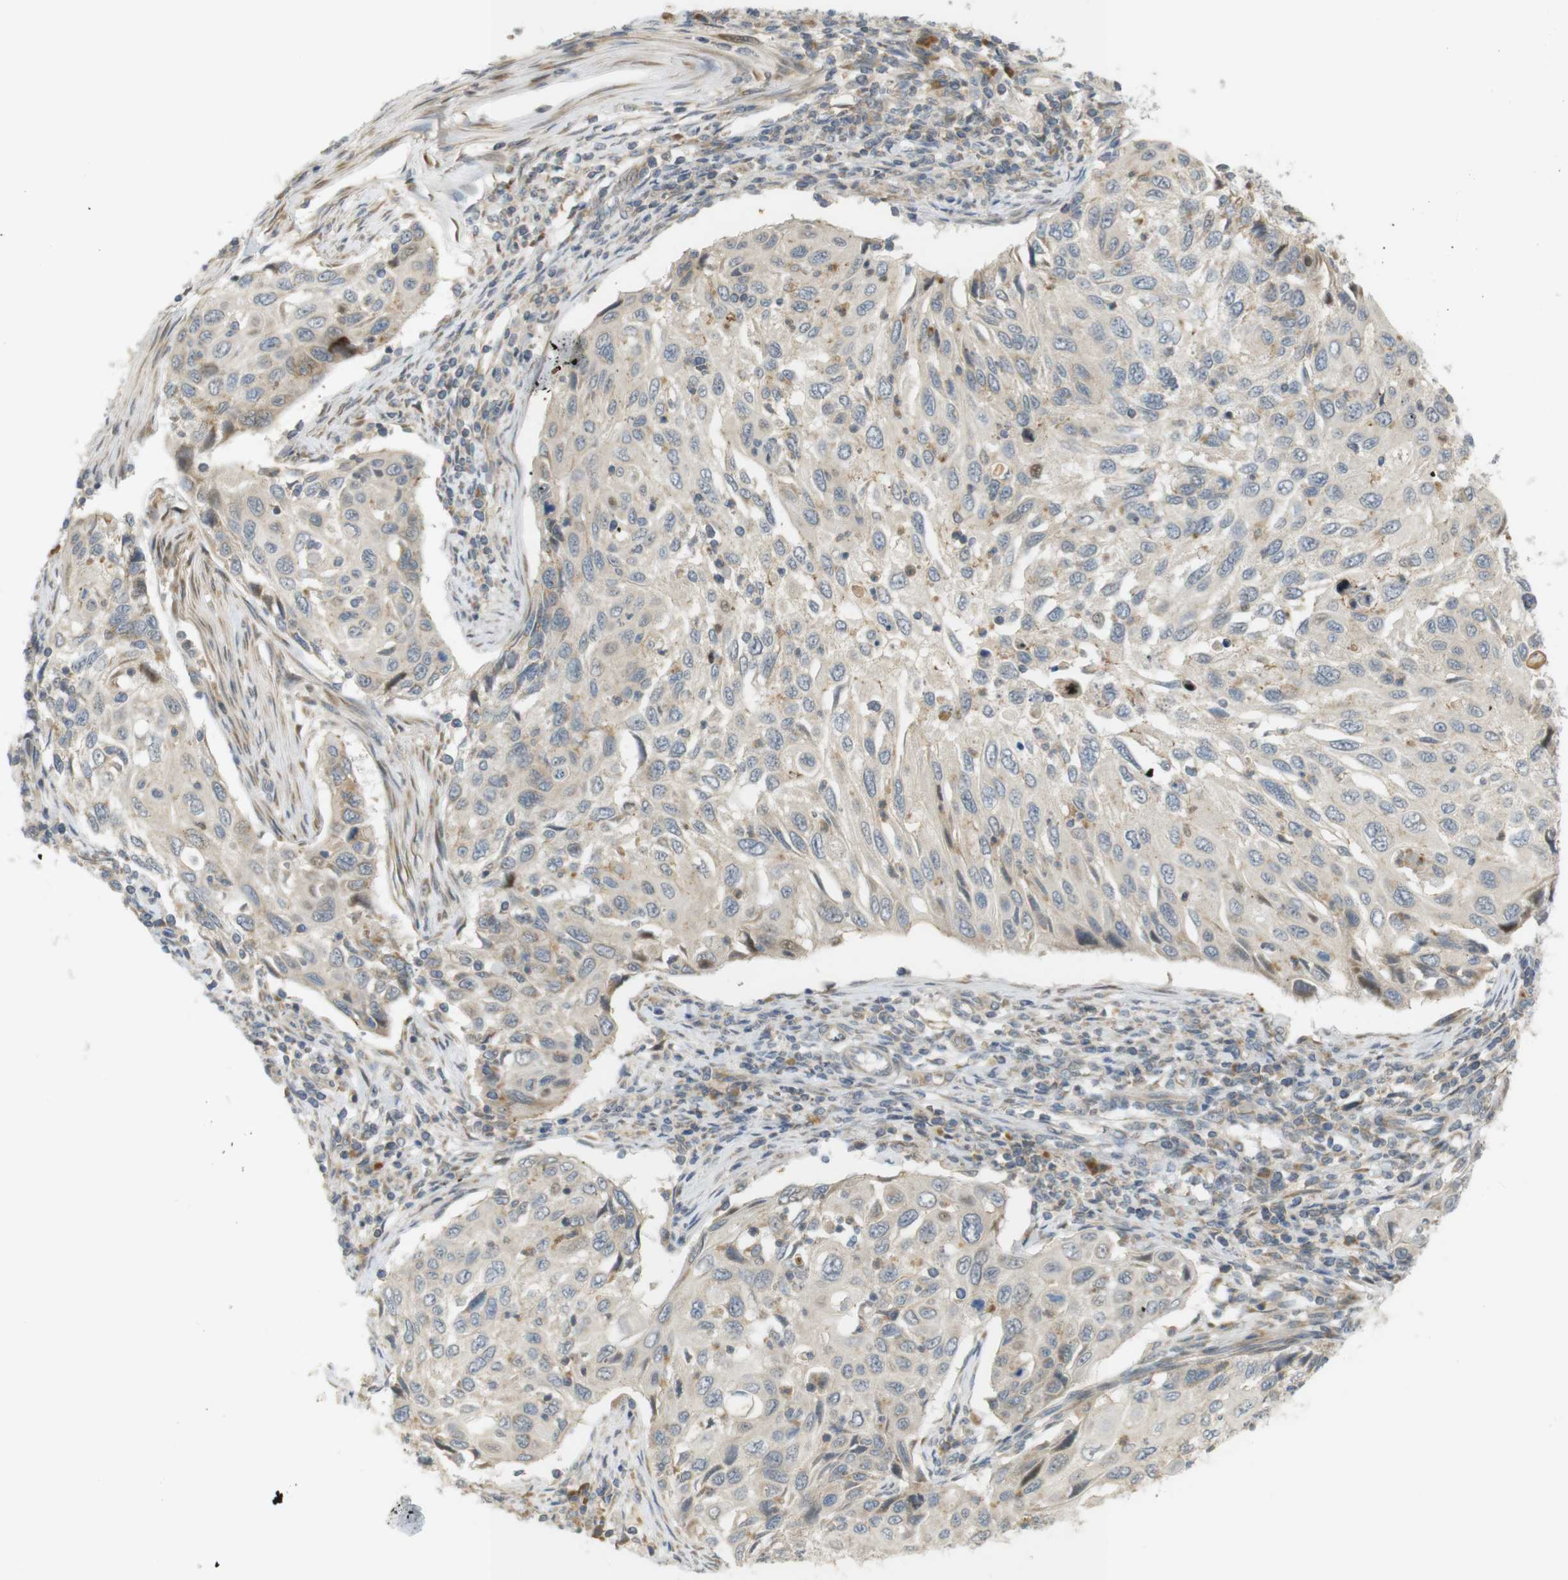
{"staining": {"intensity": "negative", "quantity": "none", "location": "none"}, "tissue": "cervical cancer", "cell_type": "Tumor cells", "image_type": "cancer", "snomed": [{"axis": "morphology", "description": "Squamous cell carcinoma, NOS"}, {"axis": "topography", "description": "Cervix"}], "caption": "The histopathology image shows no staining of tumor cells in cervical squamous cell carcinoma. (Stains: DAB (3,3'-diaminobenzidine) immunohistochemistry (IHC) with hematoxylin counter stain, Microscopy: brightfield microscopy at high magnification).", "gene": "CLRN3", "patient": {"sex": "female", "age": 70}}